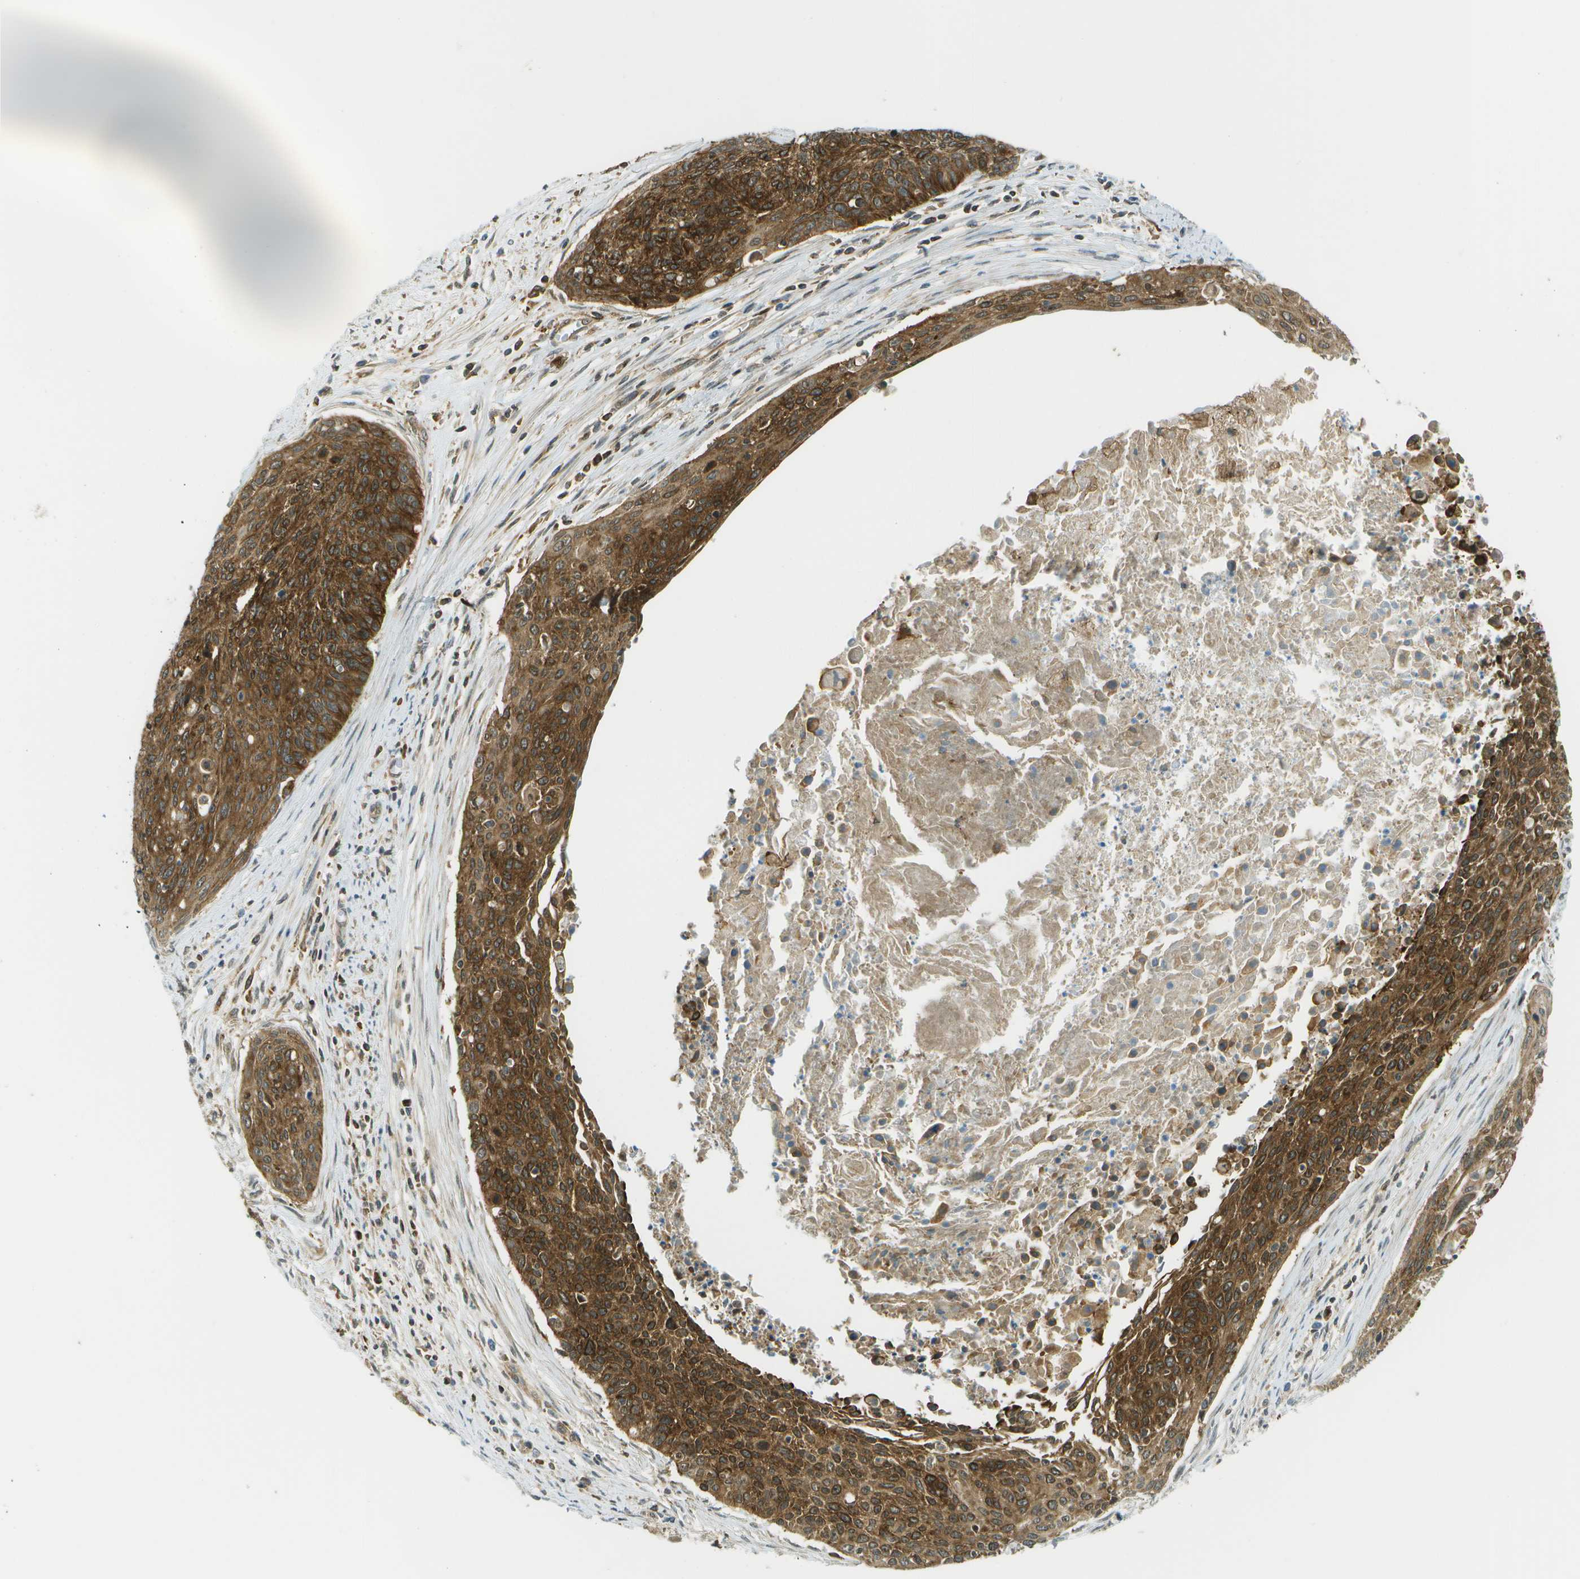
{"staining": {"intensity": "moderate", "quantity": ">75%", "location": "cytoplasmic/membranous"}, "tissue": "cervical cancer", "cell_type": "Tumor cells", "image_type": "cancer", "snomed": [{"axis": "morphology", "description": "Squamous cell carcinoma, NOS"}, {"axis": "topography", "description": "Cervix"}], "caption": "Tumor cells reveal moderate cytoplasmic/membranous expression in approximately >75% of cells in cervical cancer (squamous cell carcinoma).", "gene": "TMTC1", "patient": {"sex": "female", "age": 55}}